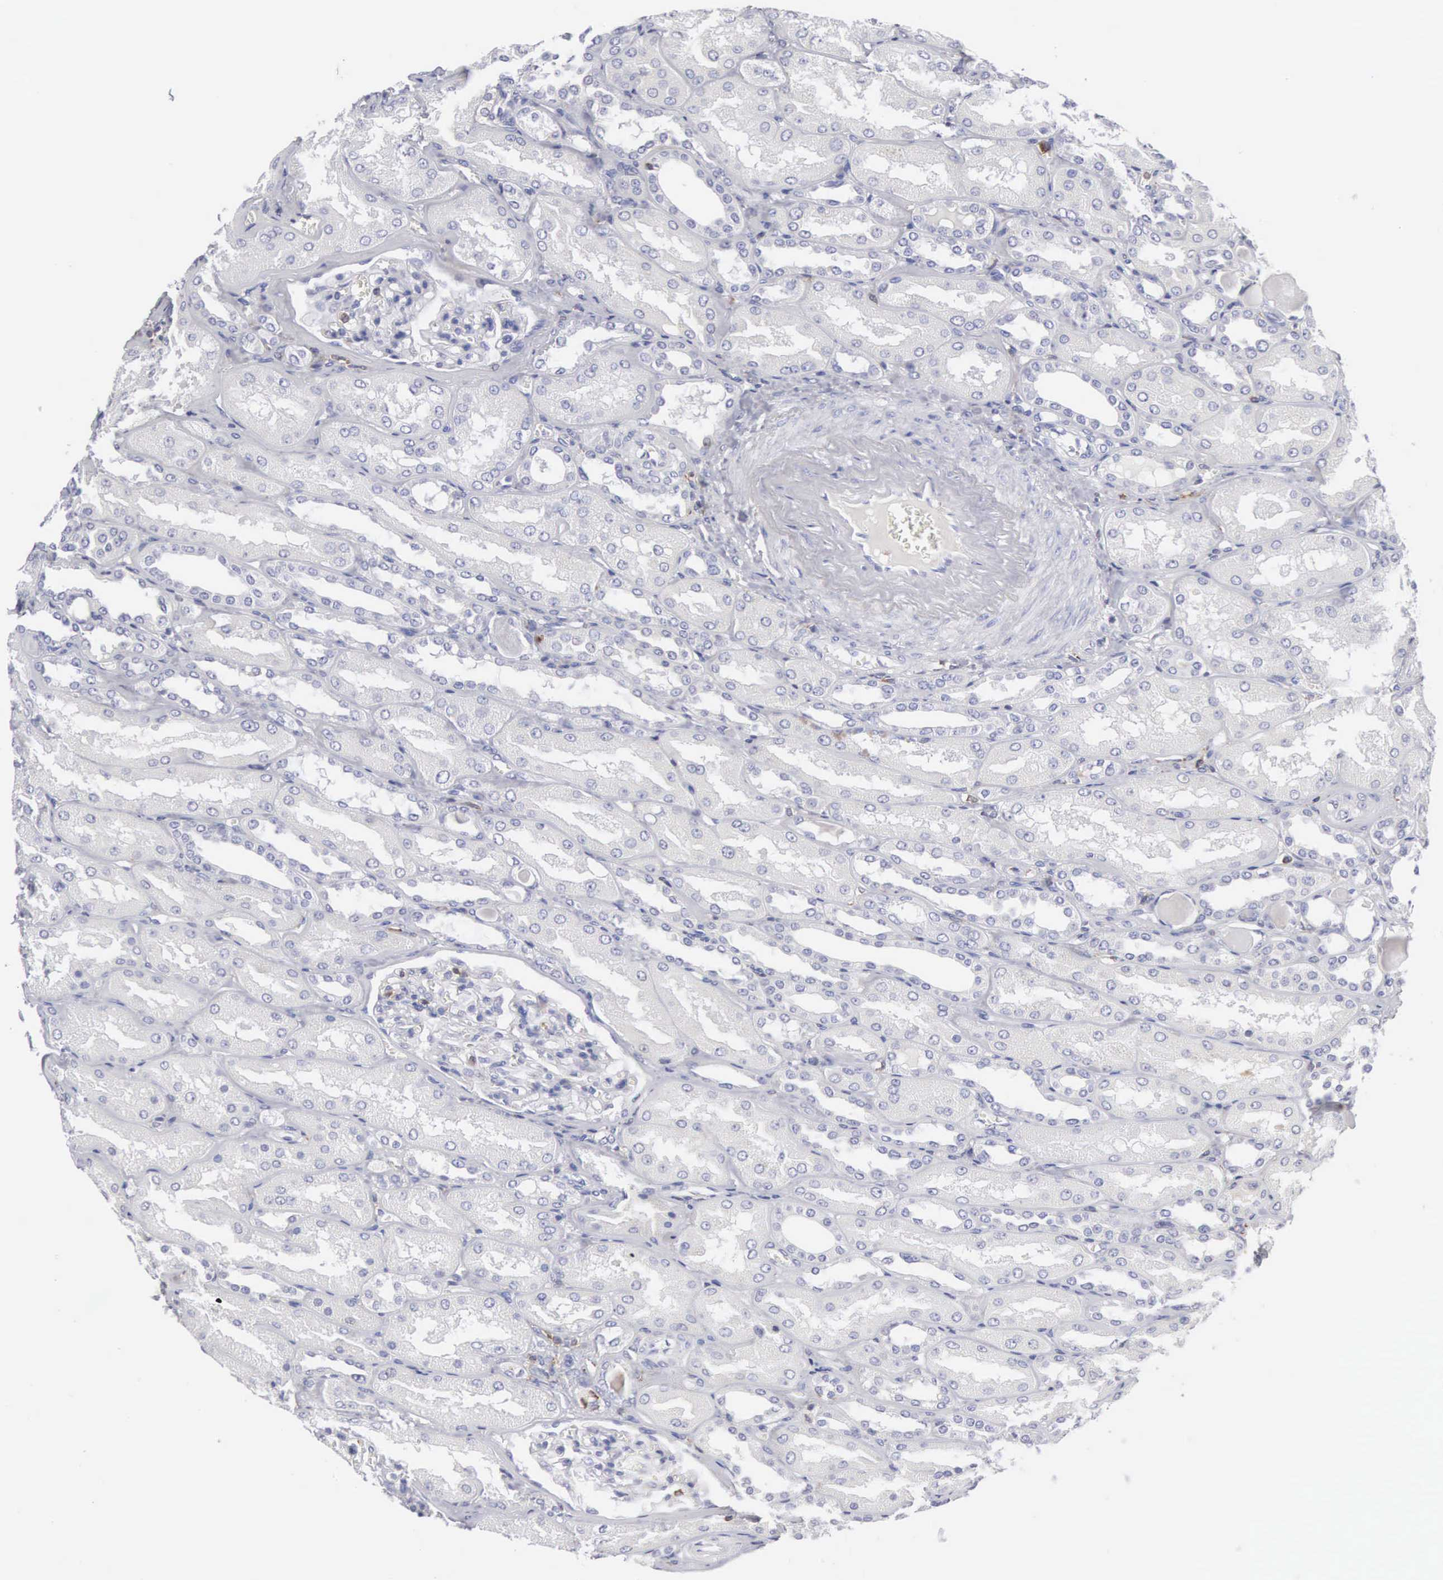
{"staining": {"intensity": "negative", "quantity": "none", "location": "none"}, "tissue": "kidney", "cell_type": "Cells in glomeruli", "image_type": "normal", "snomed": [{"axis": "morphology", "description": "Normal tissue, NOS"}, {"axis": "topography", "description": "Kidney"}], "caption": "DAB immunohistochemical staining of unremarkable human kidney exhibits no significant staining in cells in glomeruli.", "gene": "ENSG00000285304", "patient": {"sex": "male", "age": 61}}